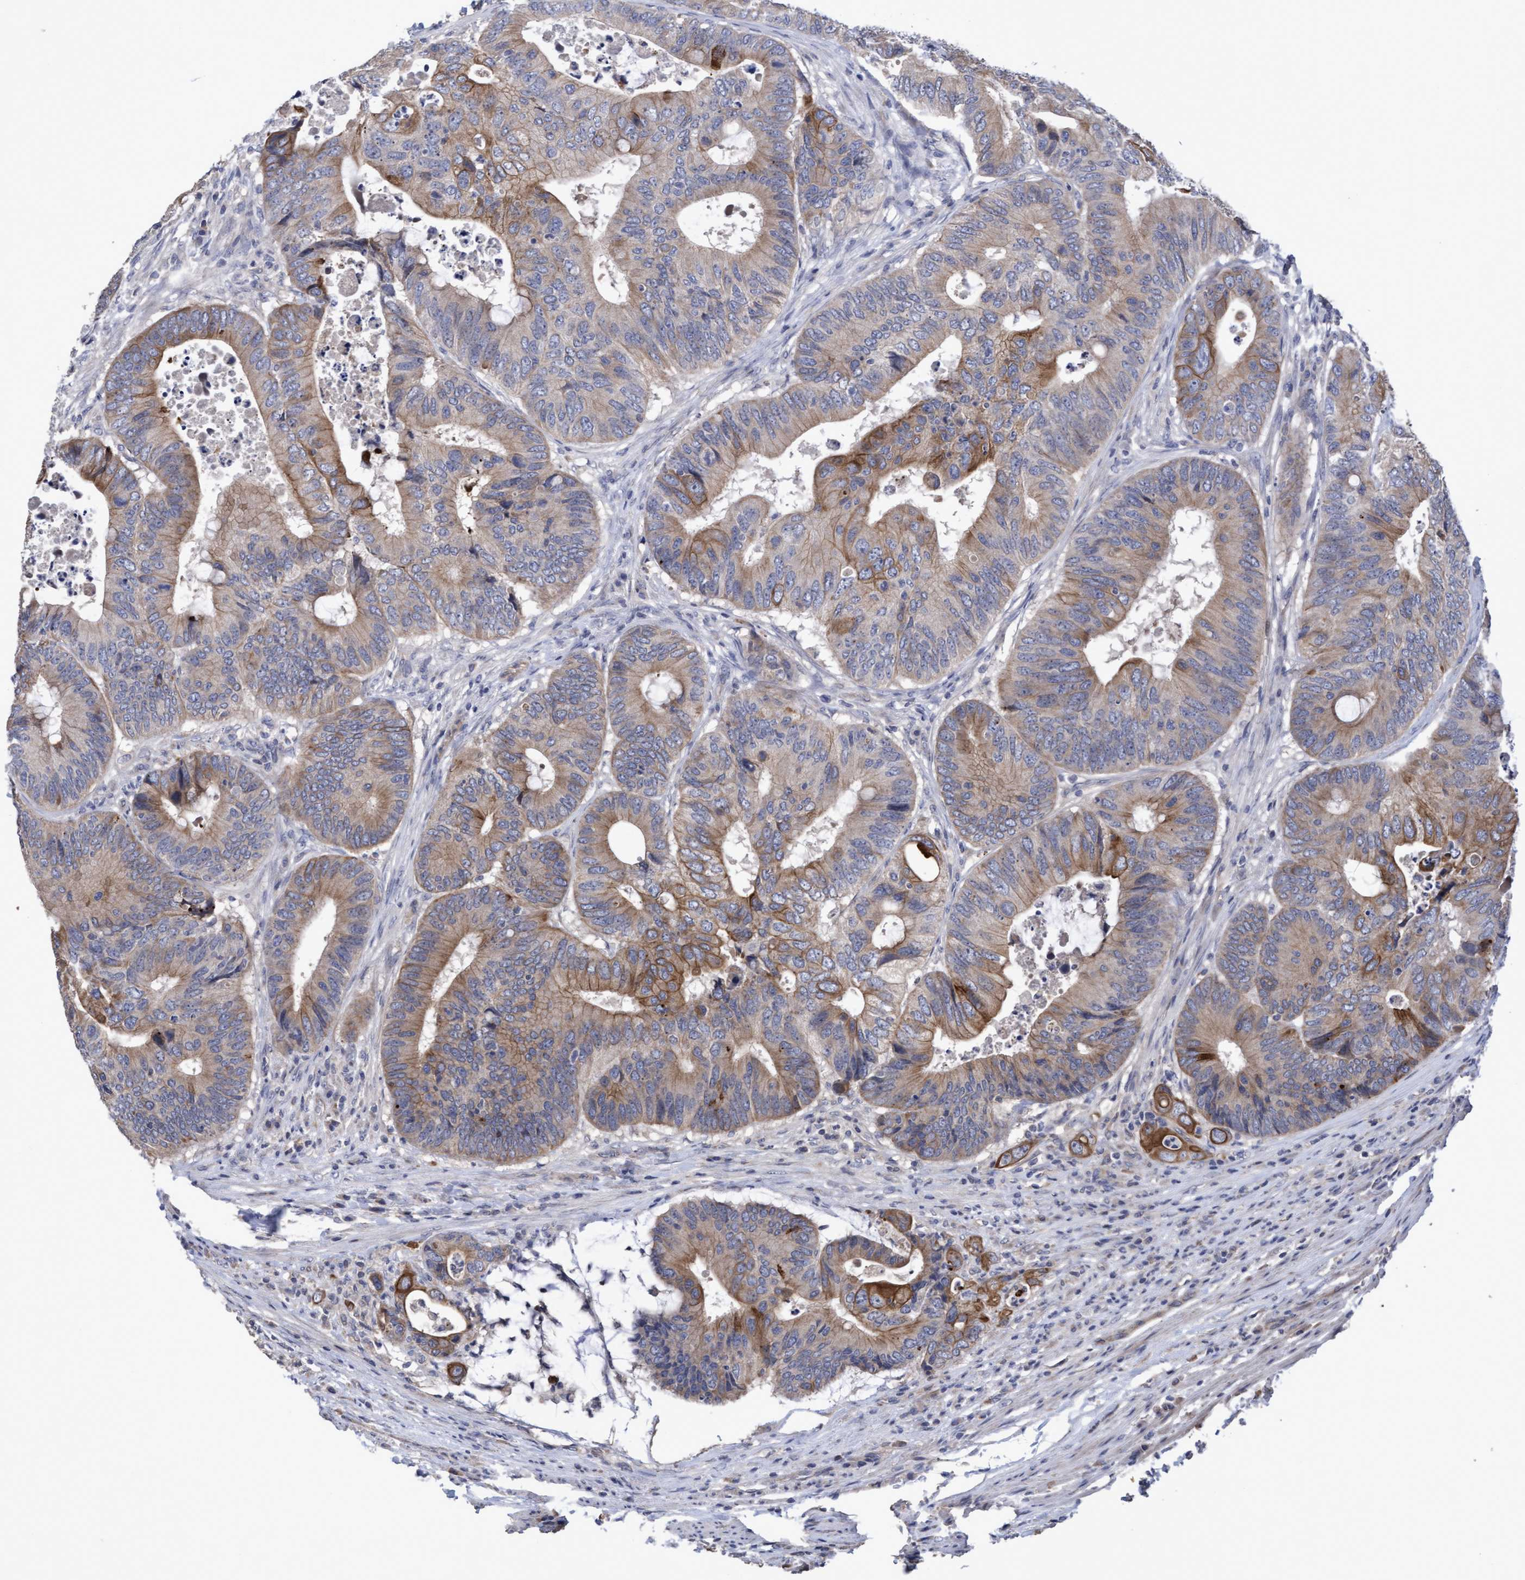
{"staining": {"intensity": "weak", "quantity": ">75%", "location": "cytoplasmic/membranous"}, "tissue": "colorectal cancer", "cell_type": "Tumor cells", "image_type": "cancer", "snomed": [{"axis": "morphology", "description": "Adenocarcinoma, NOS"}, {"axis": "topography", "description": "Colon"}], "caption": "Immunohistochemistry histopathology image of colorectal cancer (adenocarcinoma) stained for a protein (brown), which demonstrates low levels of weak cytoplasmic/membranous staining in about >75% of tumor cells.", "gene": "KRT24", "patient": {"sex": "male", "age": 71}}